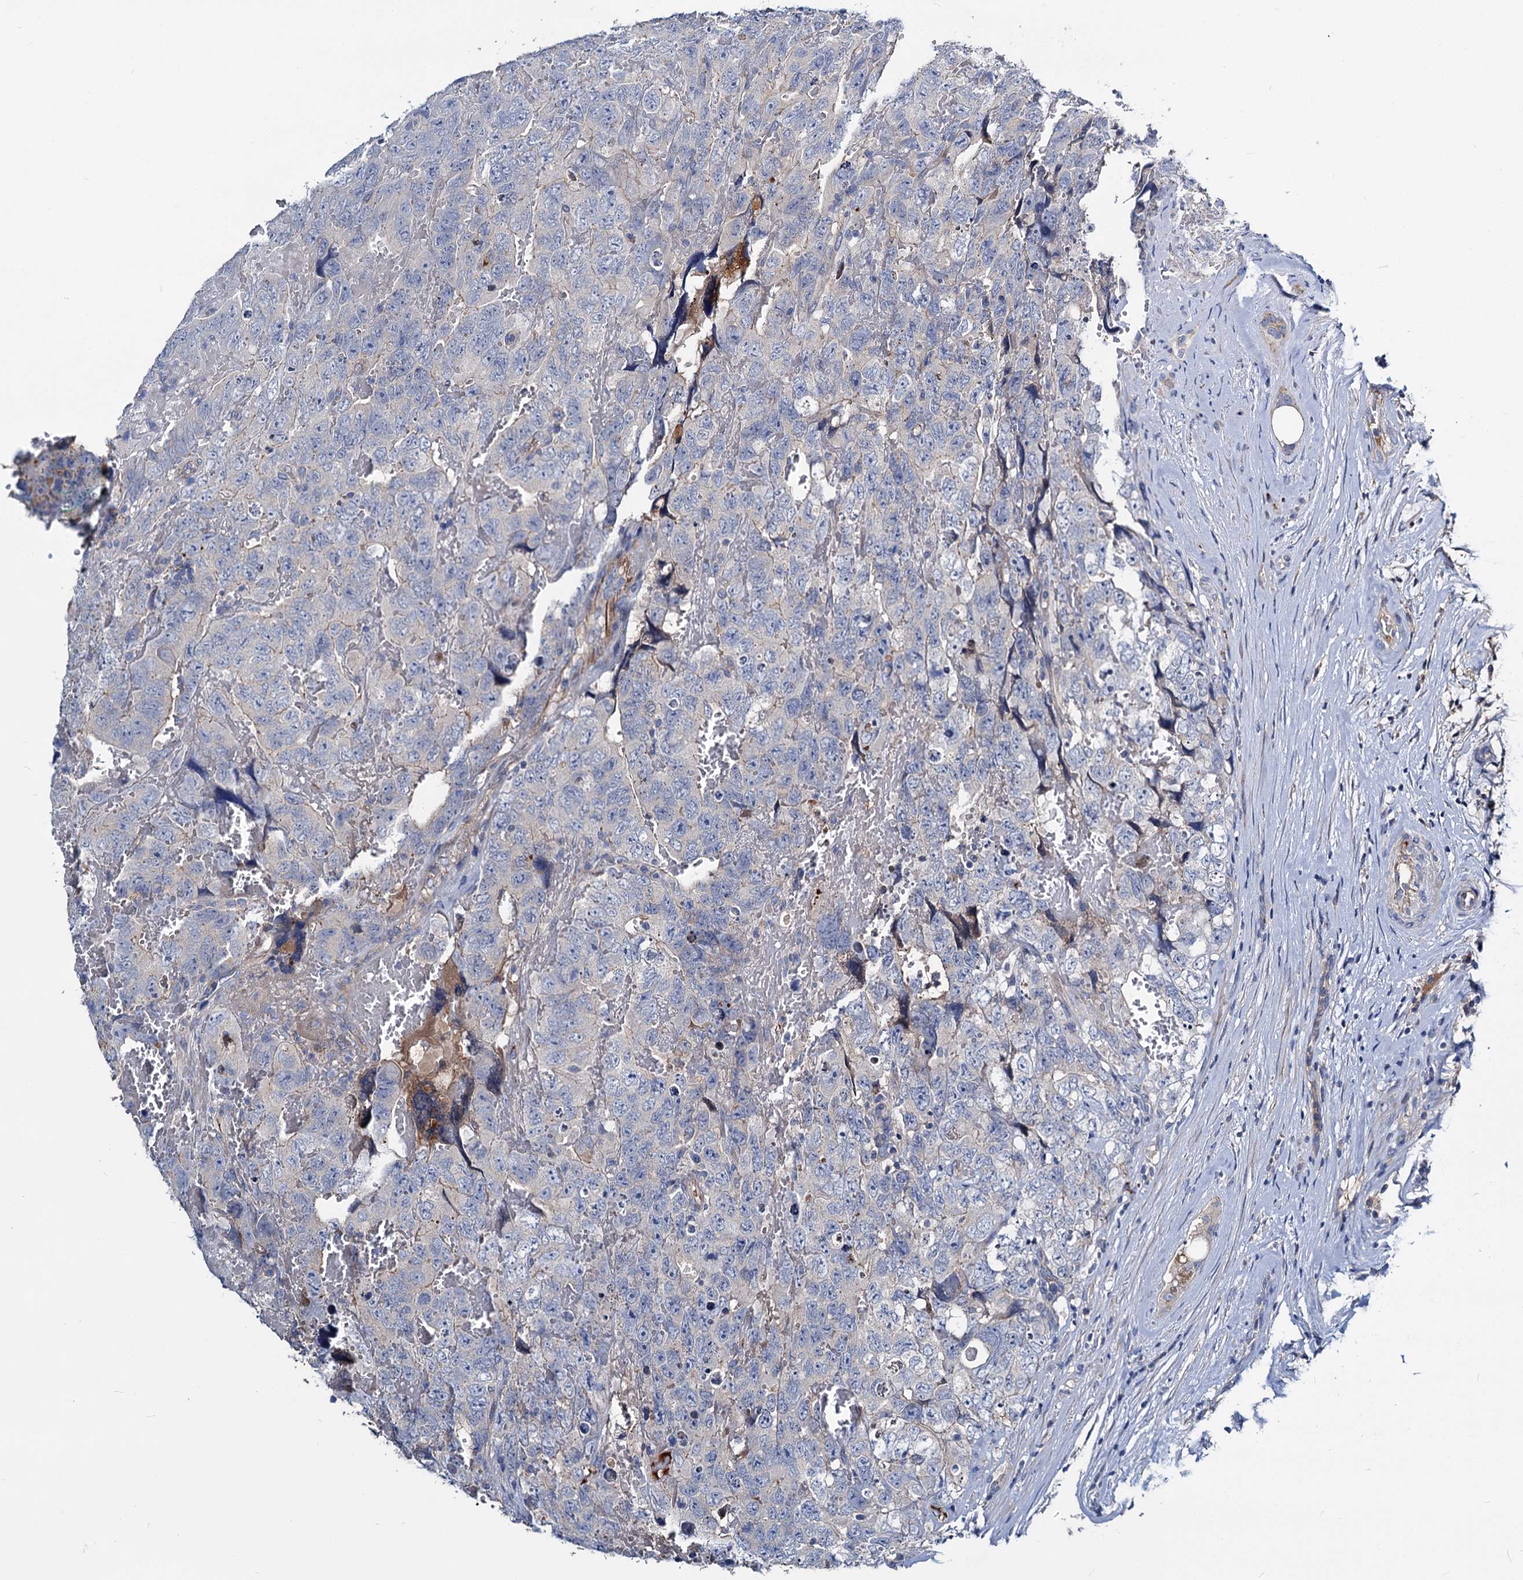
{"staining": {"intensity": "negative", "quantity": "none", "location": "none"}, "tissue": "testis cancer", "cell_type": "Tumor cells", "image_type": "cancer", "snomed": [{"axis": "morphology", "description": "Carcinoma, Embryonal, NOS"}, {"axis": "topography", "description": "Testis"}], "caption": "High magnification brightfield microscopy of testis cancer stained with DAB (3,3'-diaminobenzidine) (brown) and counterstained with hematoxylin (blue): tumor cells show no significant positivity. (DAB immunohistochemistry visualized using brightfield microscopy, high magnification).", "gene": "ACY3", "patient": {"sex": "male", "age": 45}}